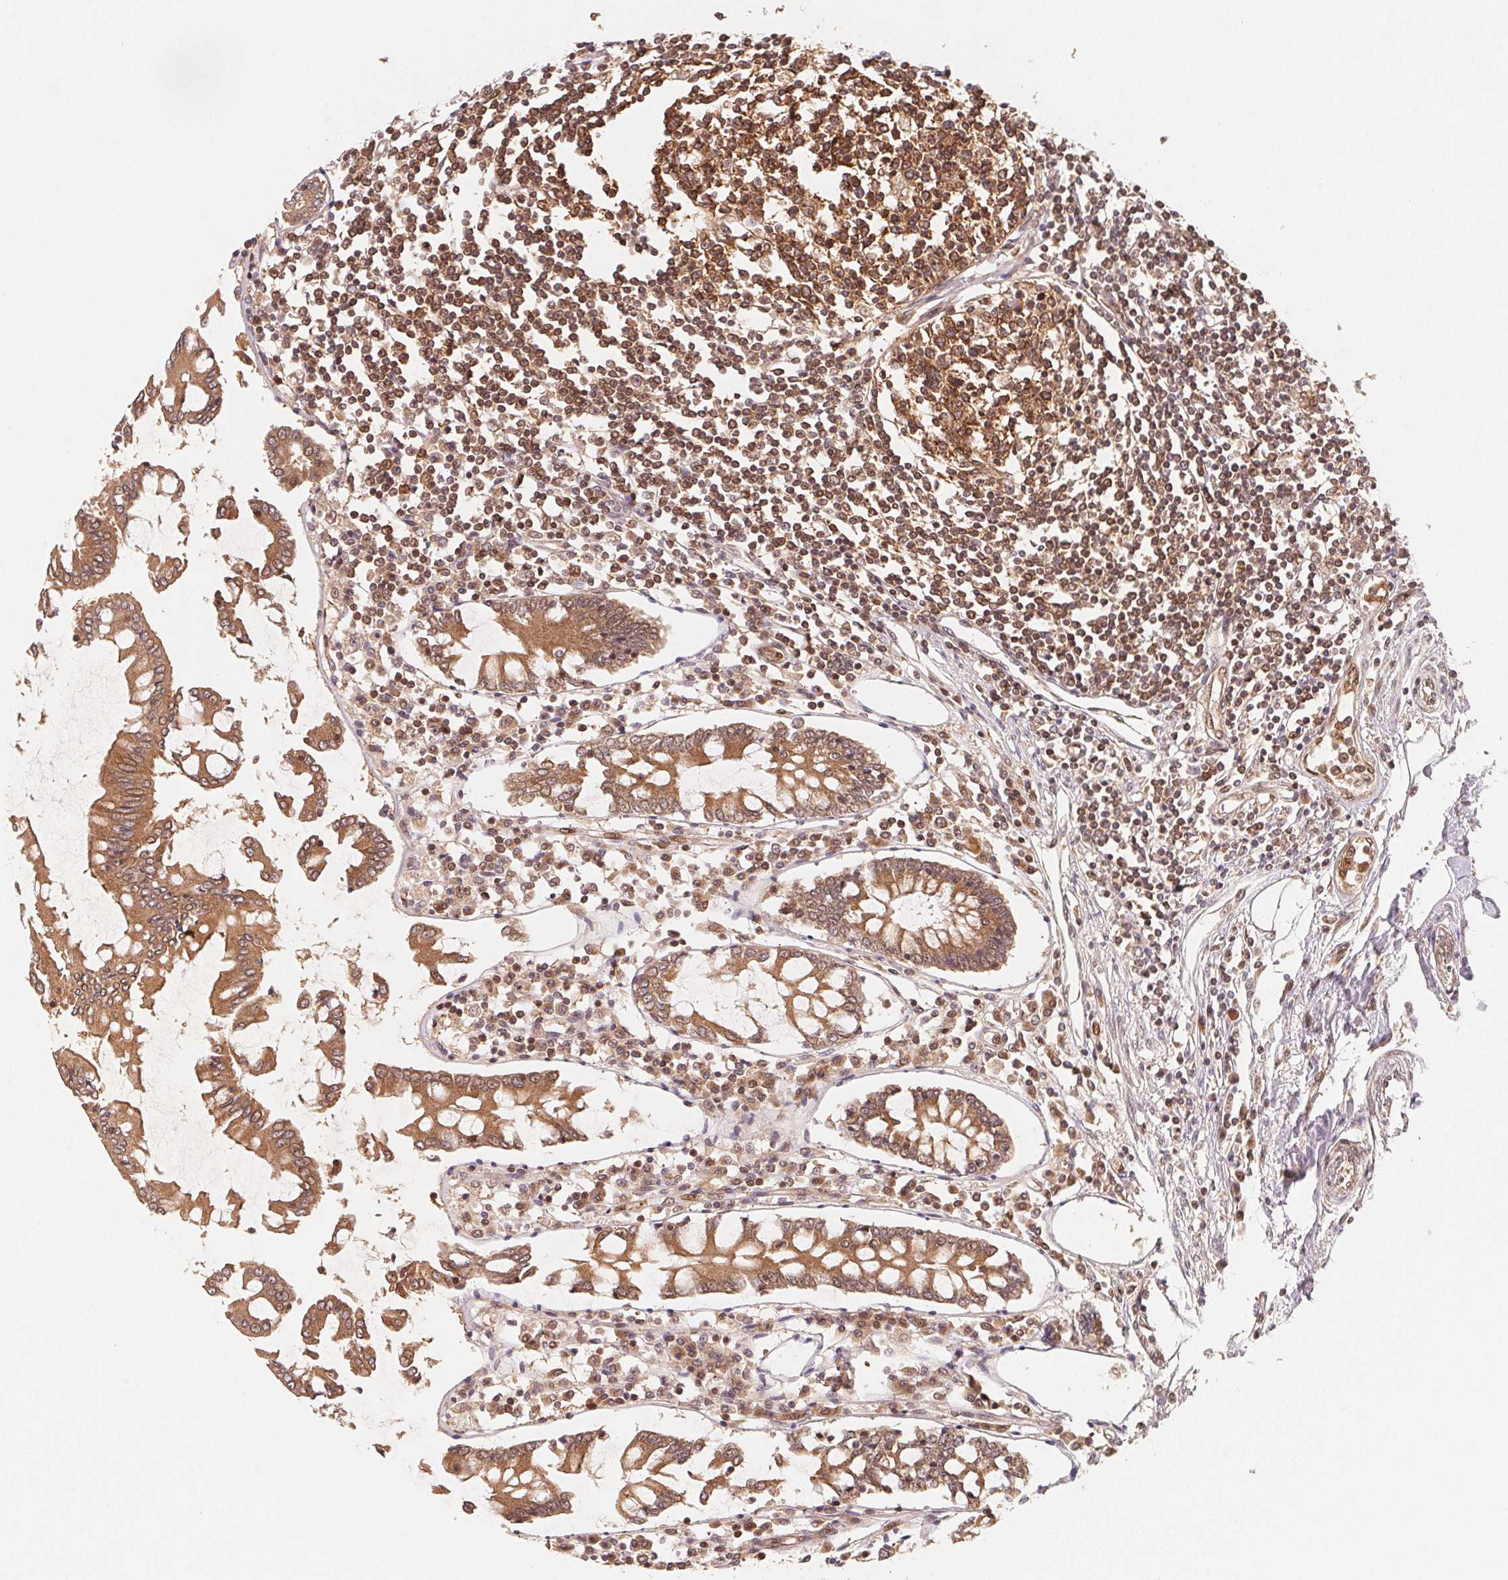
{"staining": {"intensity": "moderate", "quantity": ">75%", "location": "cytoplasmic/membranous,nuclear"}, "tissue": "colorectal cancer", "cell_type": "Tumor cells", "image_type": "cancer", "snomed": [{"axis": "morphology", "description": "Adenocarcinoma, NOS"}, {"axis": "topography", "description": "Colon"}], "caption": "A high-resolution histopathology image shows IHC staining of adenocarcinoma (colorectal), which shows moderate cytoplasmic/membranous and nuclear positivity in about >75% of tumor cells.", "gene": "CCDC102B", "patient": {"sex": "male", "age": 77}}